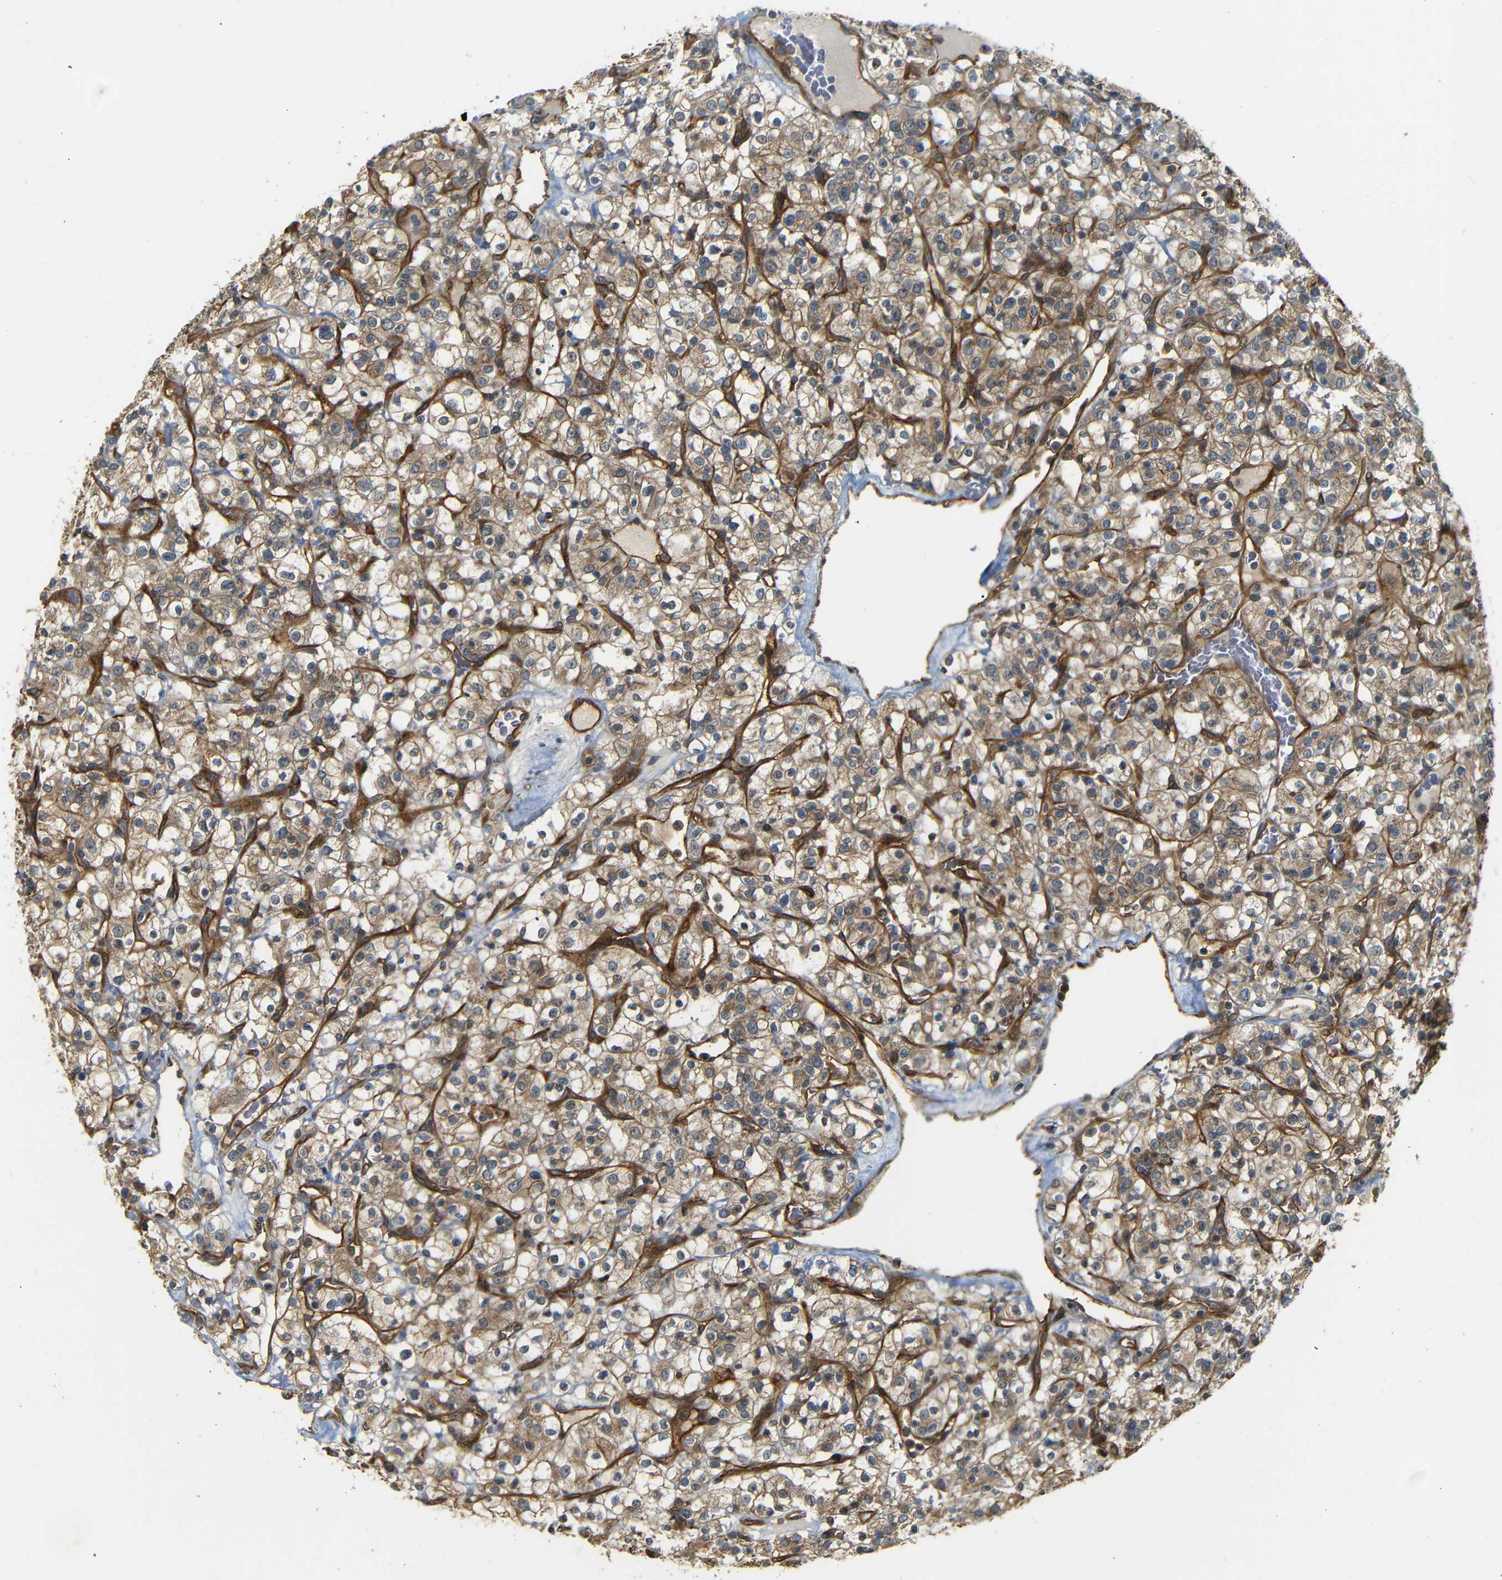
{"staining": {"intensity": "weak", "quantity": ">75%", "location": "cytoplasmic/membranous"}, "tissue": "renal cancer", "cell_type": "Tumor cells", "image_type": "cancer", "snomed": [{"axis": "morphology", "description": "Normal tissue, NOS"}, {"axis": "morphology", "description": "Adenocarcinoma, NOS"}, {"axis": "topography", "description": "Kidney"}], "caption": "Protein staining of adenocarcinoma (renal) tissue demonstrates weak cytoplasmic/membranous positivity in approximately >75% of tumor cells.", "gene": "RELL1", "patient": {"sex": "female", "age": 72}}